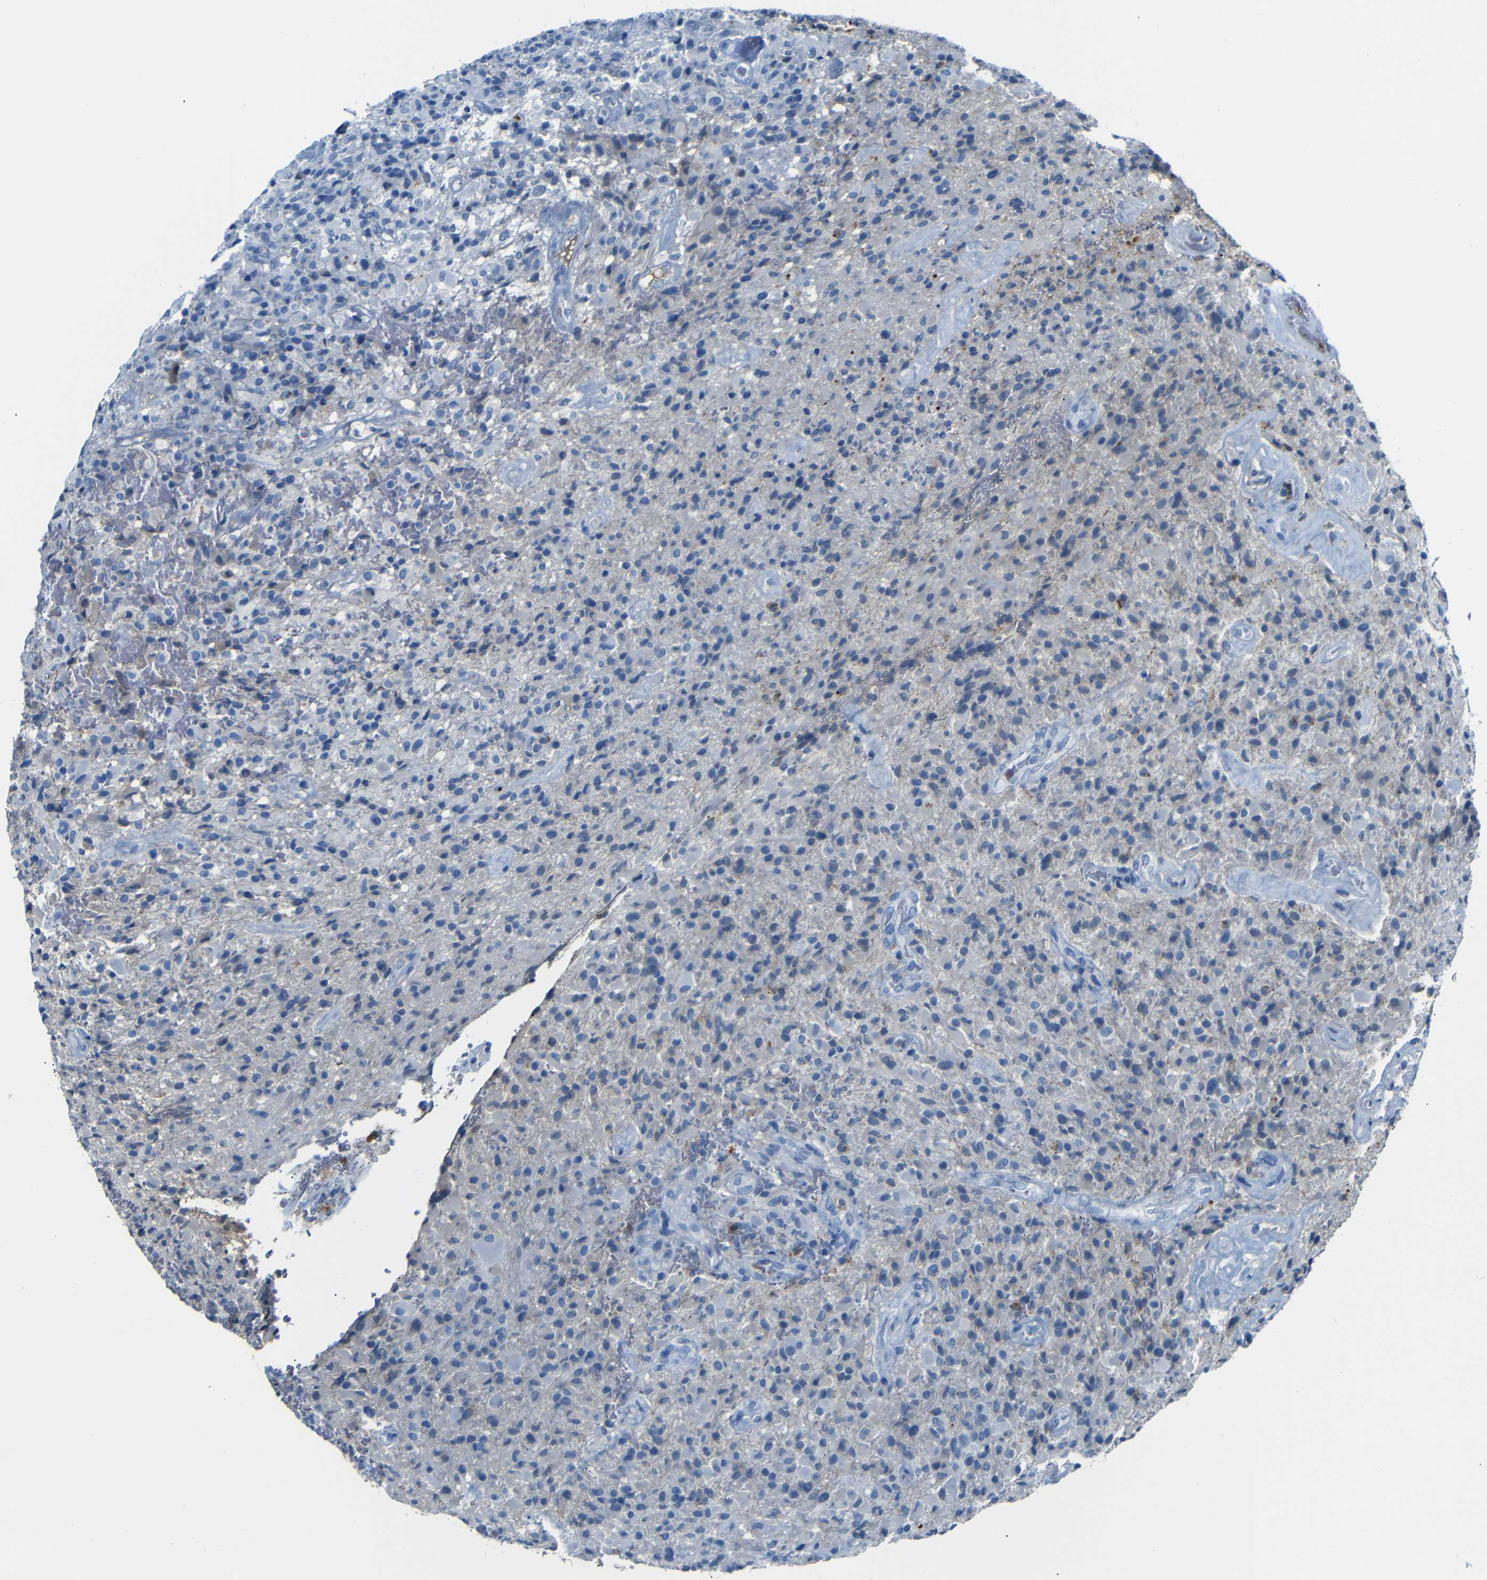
{"staining": {"intensity": "negative", "quantity": "none", "location": "none"}, "tissue": "glioma", "cell_type": "Tumor cells", "image_type": "cancer", "snomed": [{"axis": "morphology", "description": "Glioma, malignant, High grade"}, {"axis": "topography", "description": "Brain"}], "caption": "Micrograph shows no significant protein expression in tumor cells of glioma. (Stains: DAB (3,3'-diaminobenzidine) immunohistochemistry (IHC) with hematoxylin counter stain, Microscopy: brightfield microscopy at high magnification).", "gene": "SERPINA1", "patient": {"sex": "male", "age": 71}}